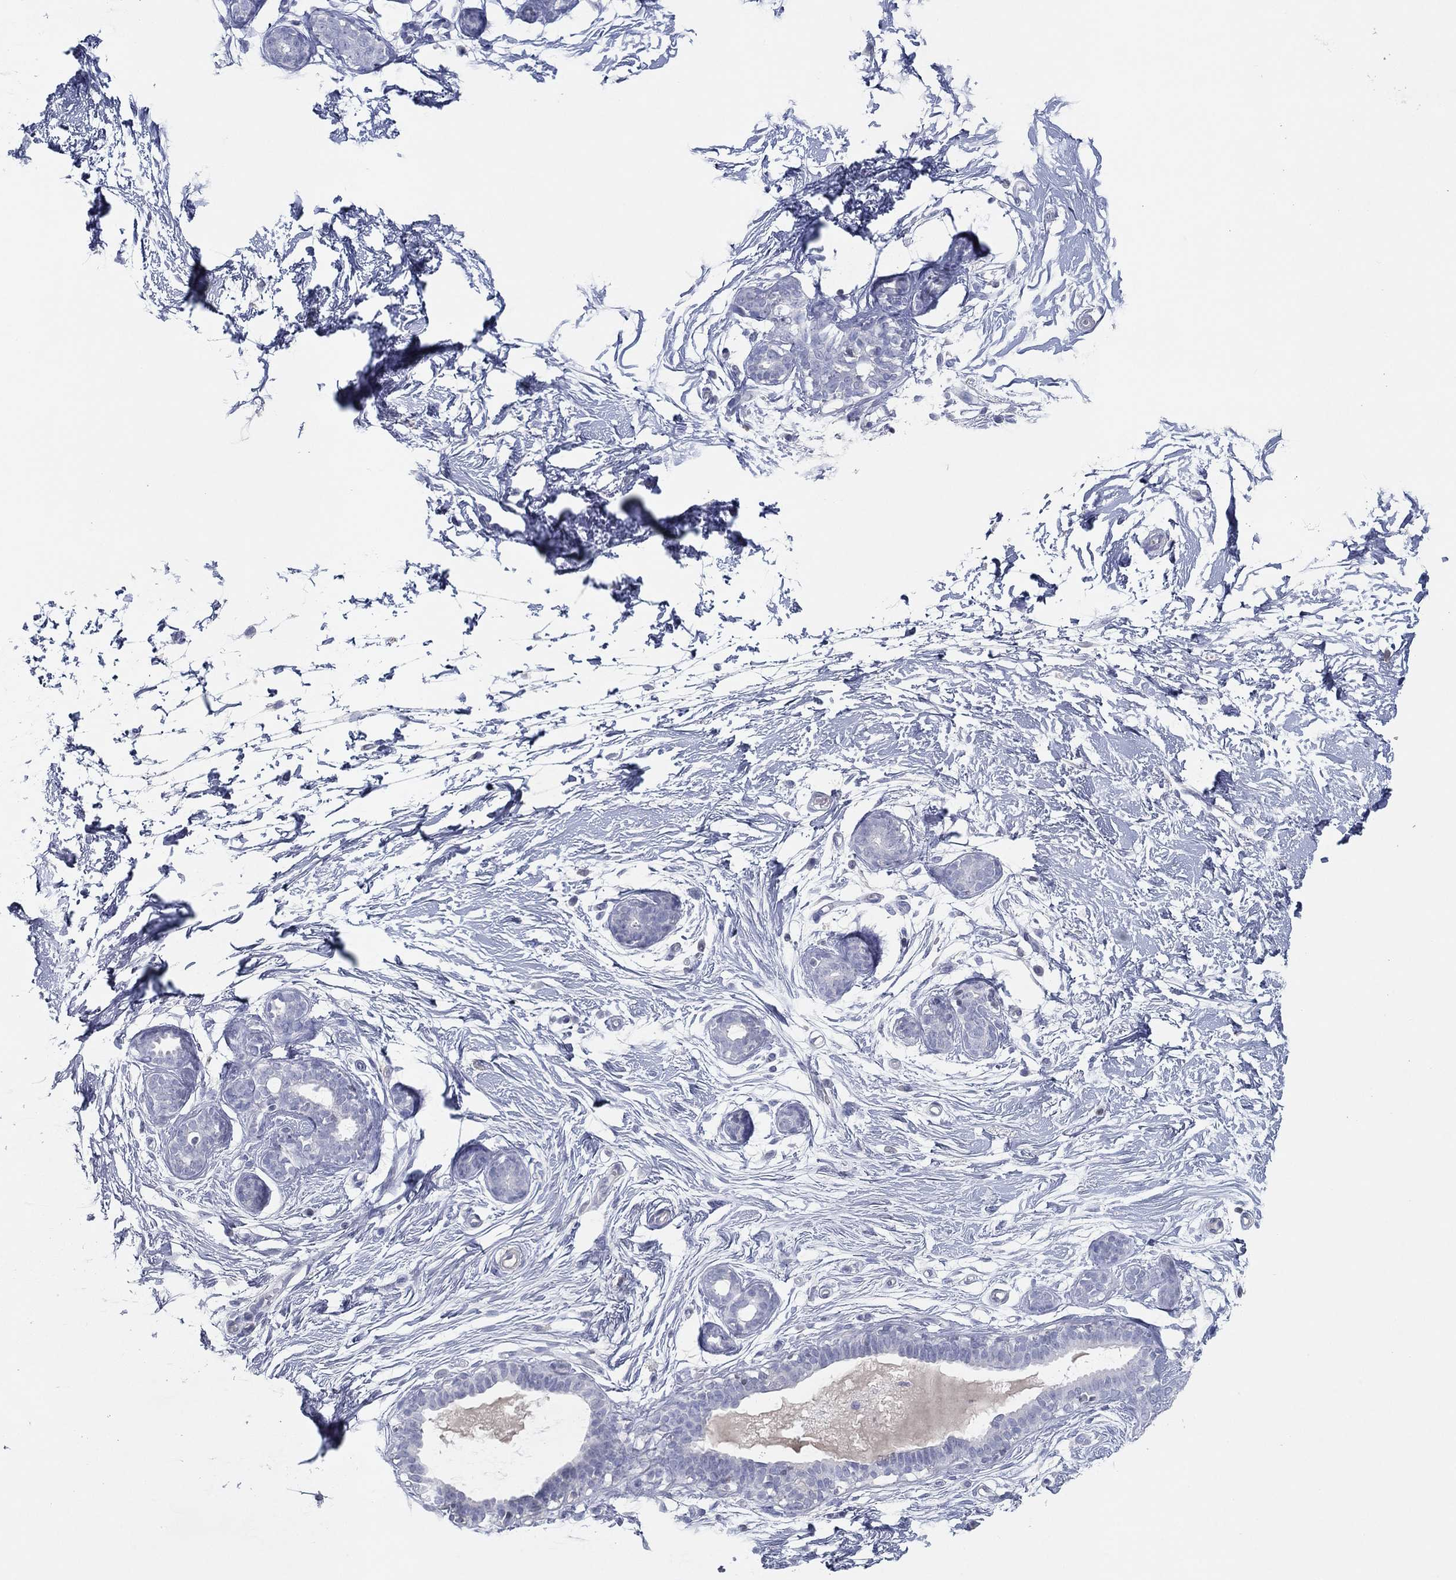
{"staining": {"intensity": "negative", "quantity": "none", "location": "none"}, "tissue": "breast", "cell_type": "Adipocytes", "image_type": "normal", "snomed": [{"axis": "morphology", "description": "Normal tissue, NOS"}, {"axis": "topography", "description": "Breast"}], "caption": "Immunohistochemical staining of normal breast displays no significant positivity in adipocytes. (Immunohistochemistry (ihc), brightfield microscopy, high magnification).", "gene": "CPT1B", "patient": {"sex": "female", "age": 37}}